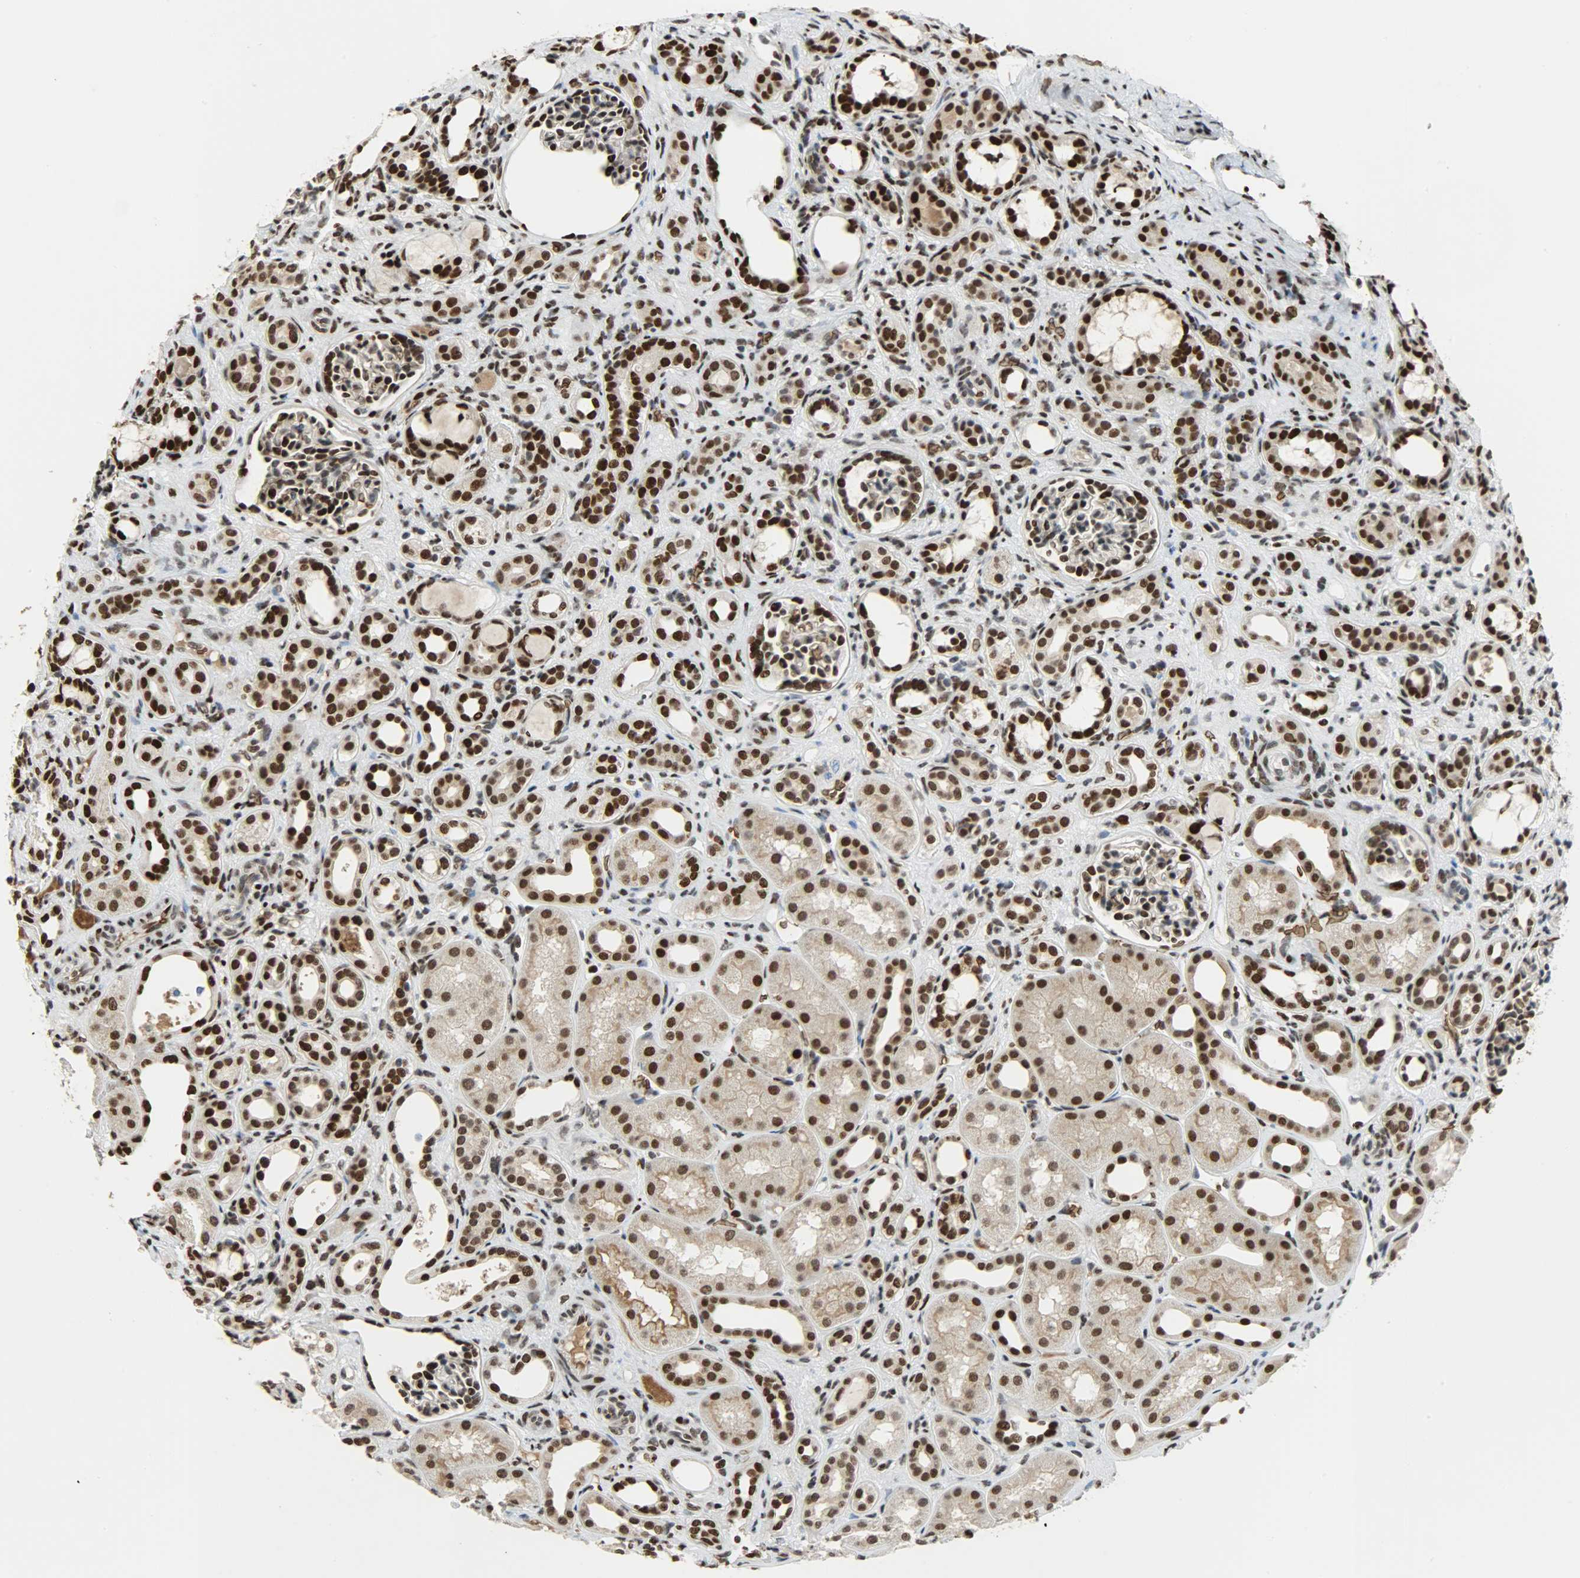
{"staining": {"intensity": "strong", "quantity": ">75%", "location": "nuclear"}, "tissue": "kidney", "cell_type": "Cells in glomeruli", "image_type": "normal", "snomed": [{"axis": "morphology", "description": "Normal tissue, NOS"}, {"axis": "topography", "description": "Kidney"}], "caption": "A micrograph showing strong nuclear expression in approximately >75% of cells in glomeruli in unremarkable kidney, as visualized by brown immunohistochemical staining.", "gene": "SNAI1", "patient": {"sex": "male", "age": 7}}